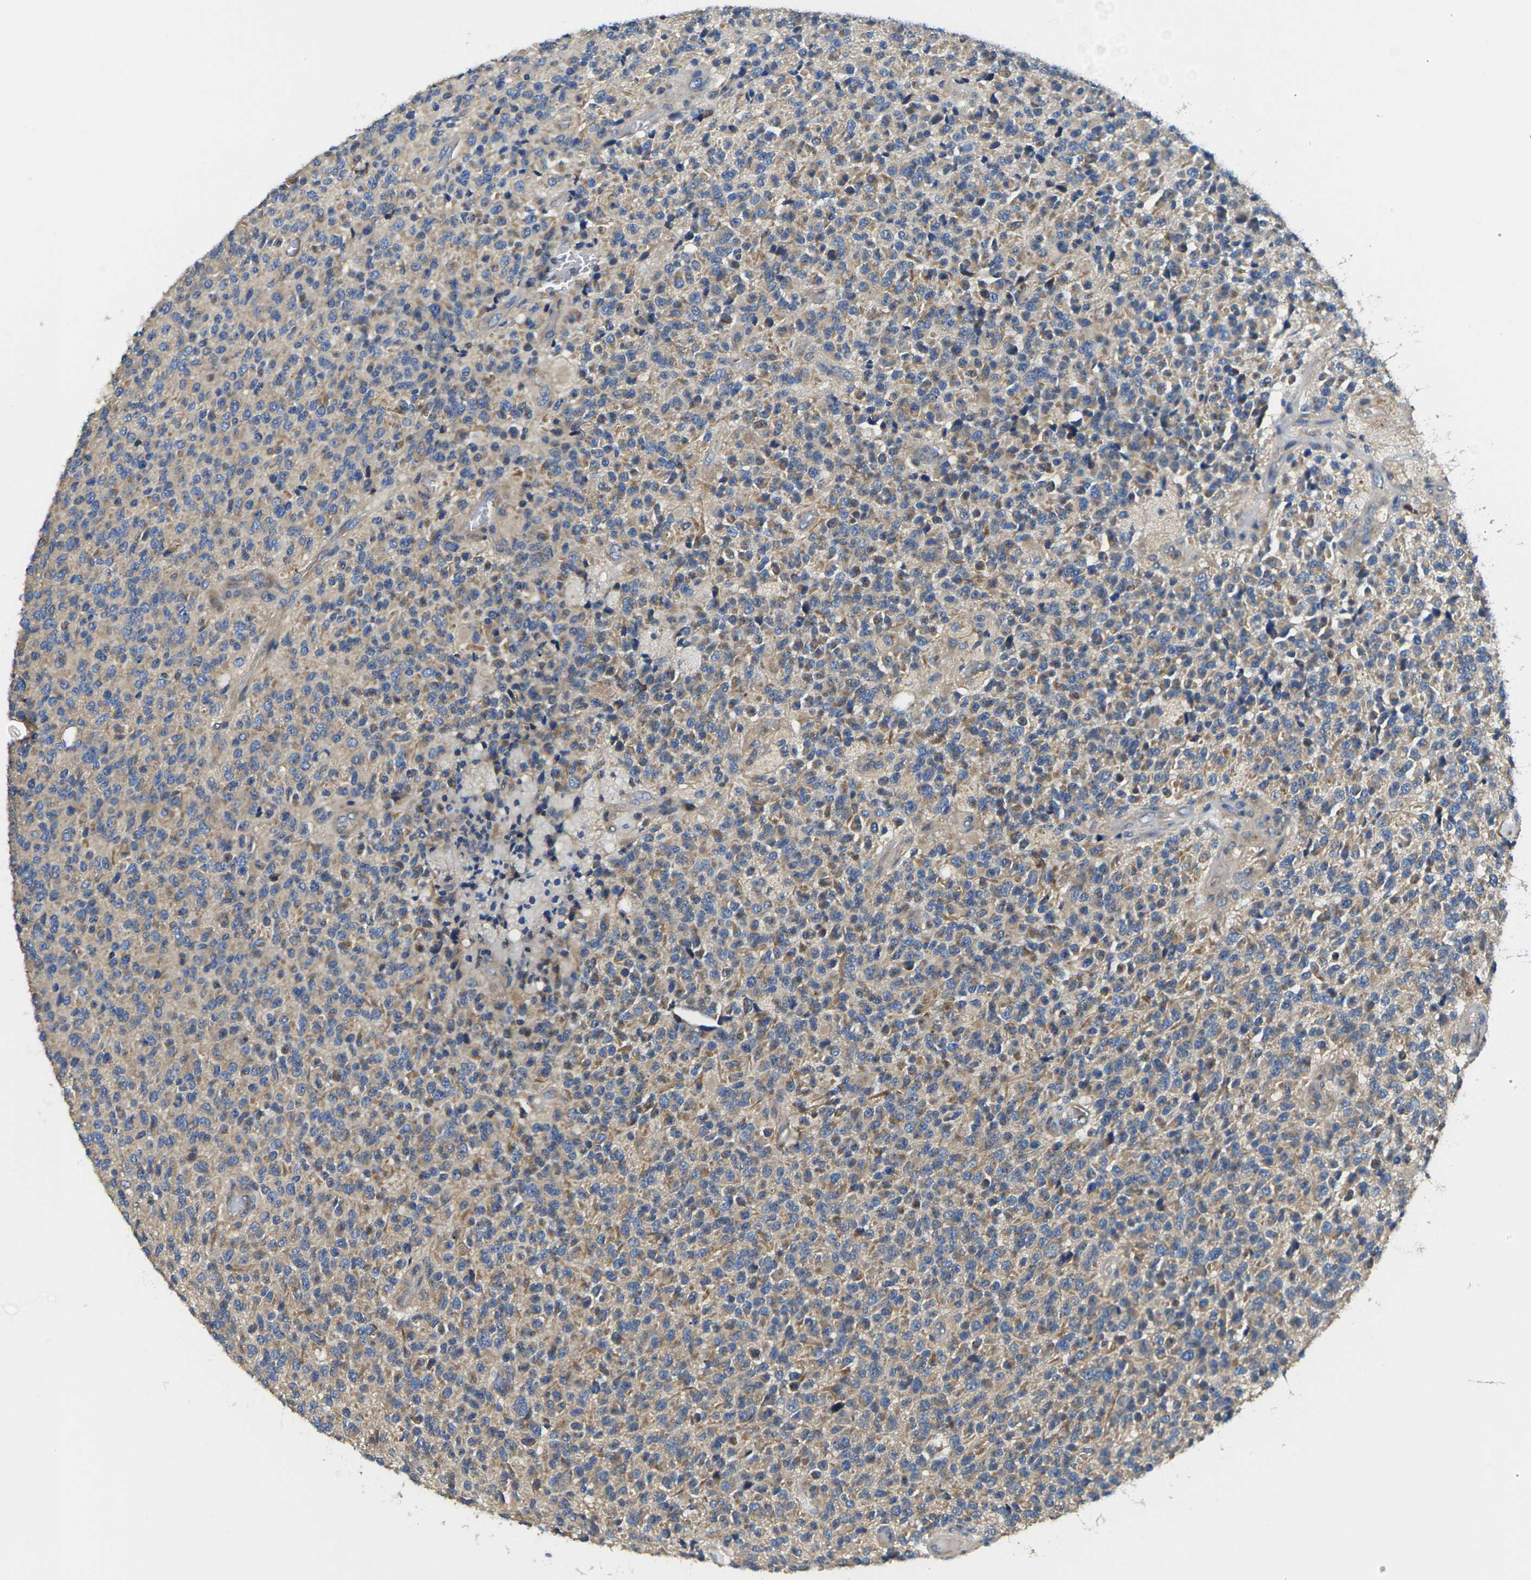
{"staining": {"intensity": "moderate", "quantity": "25%-75%", "location": "cytoplasmic/membranous"}, "tissue": "glioma", "cell_type": "Tumor cells", "image_type": "cancer", "snomed": [{"axis": "morphology", "description": "Glioma, malignant, High grade"}, {"axis": "topography", "description": "pancreas cauda"}], "caption": "This image demonstrates immunohistochemistry (IHC) staining of human glioma, with medium moderate cytoplasmic/membranous staining in about 25%-75% of tumor cells.", "gene": "TMCC2", "patient": {"sex": "male", "age": 60}}